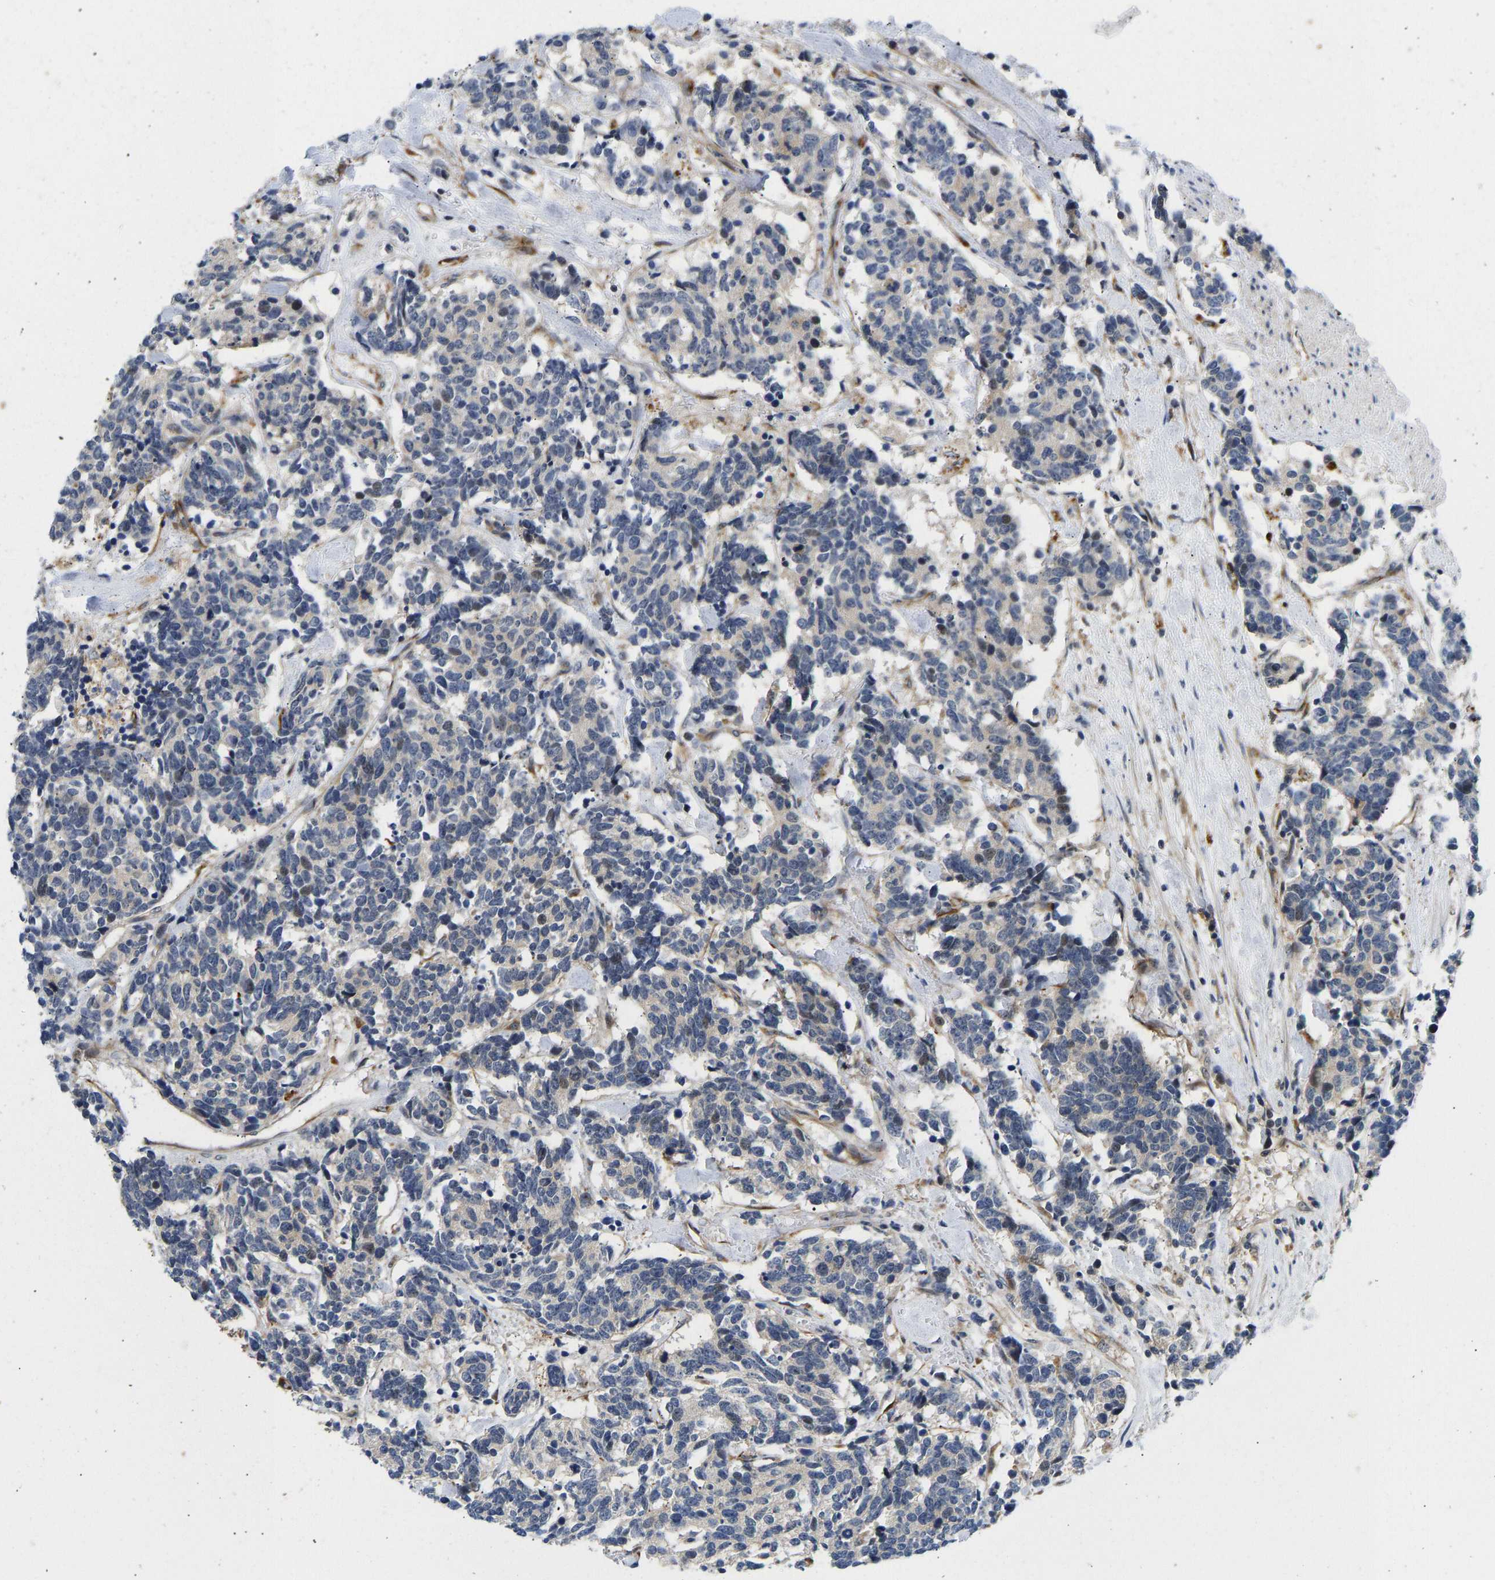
{"staining": {"intensity": "weak", "quantity": "<25%", "location": "cytoplasmic/membranous"}, "tissue": "carcinoid", "cell_type": "Tumor cells", "image_type": "cancer", "snomed": [{"axis": "morphology", "description": "Carcinoma, NOS"}, {"axis": "morphology", "description": "Carcinoid, malignant, NOS"}, {"axis": "topography", "description": "Urinary bladder"}], "caption": "Carcinoid (malignant) stained for a protein using IHC exhibits no expression tumor cells.", "gene": "RESF1", "patient": {"sex": "male", "age": 57}}